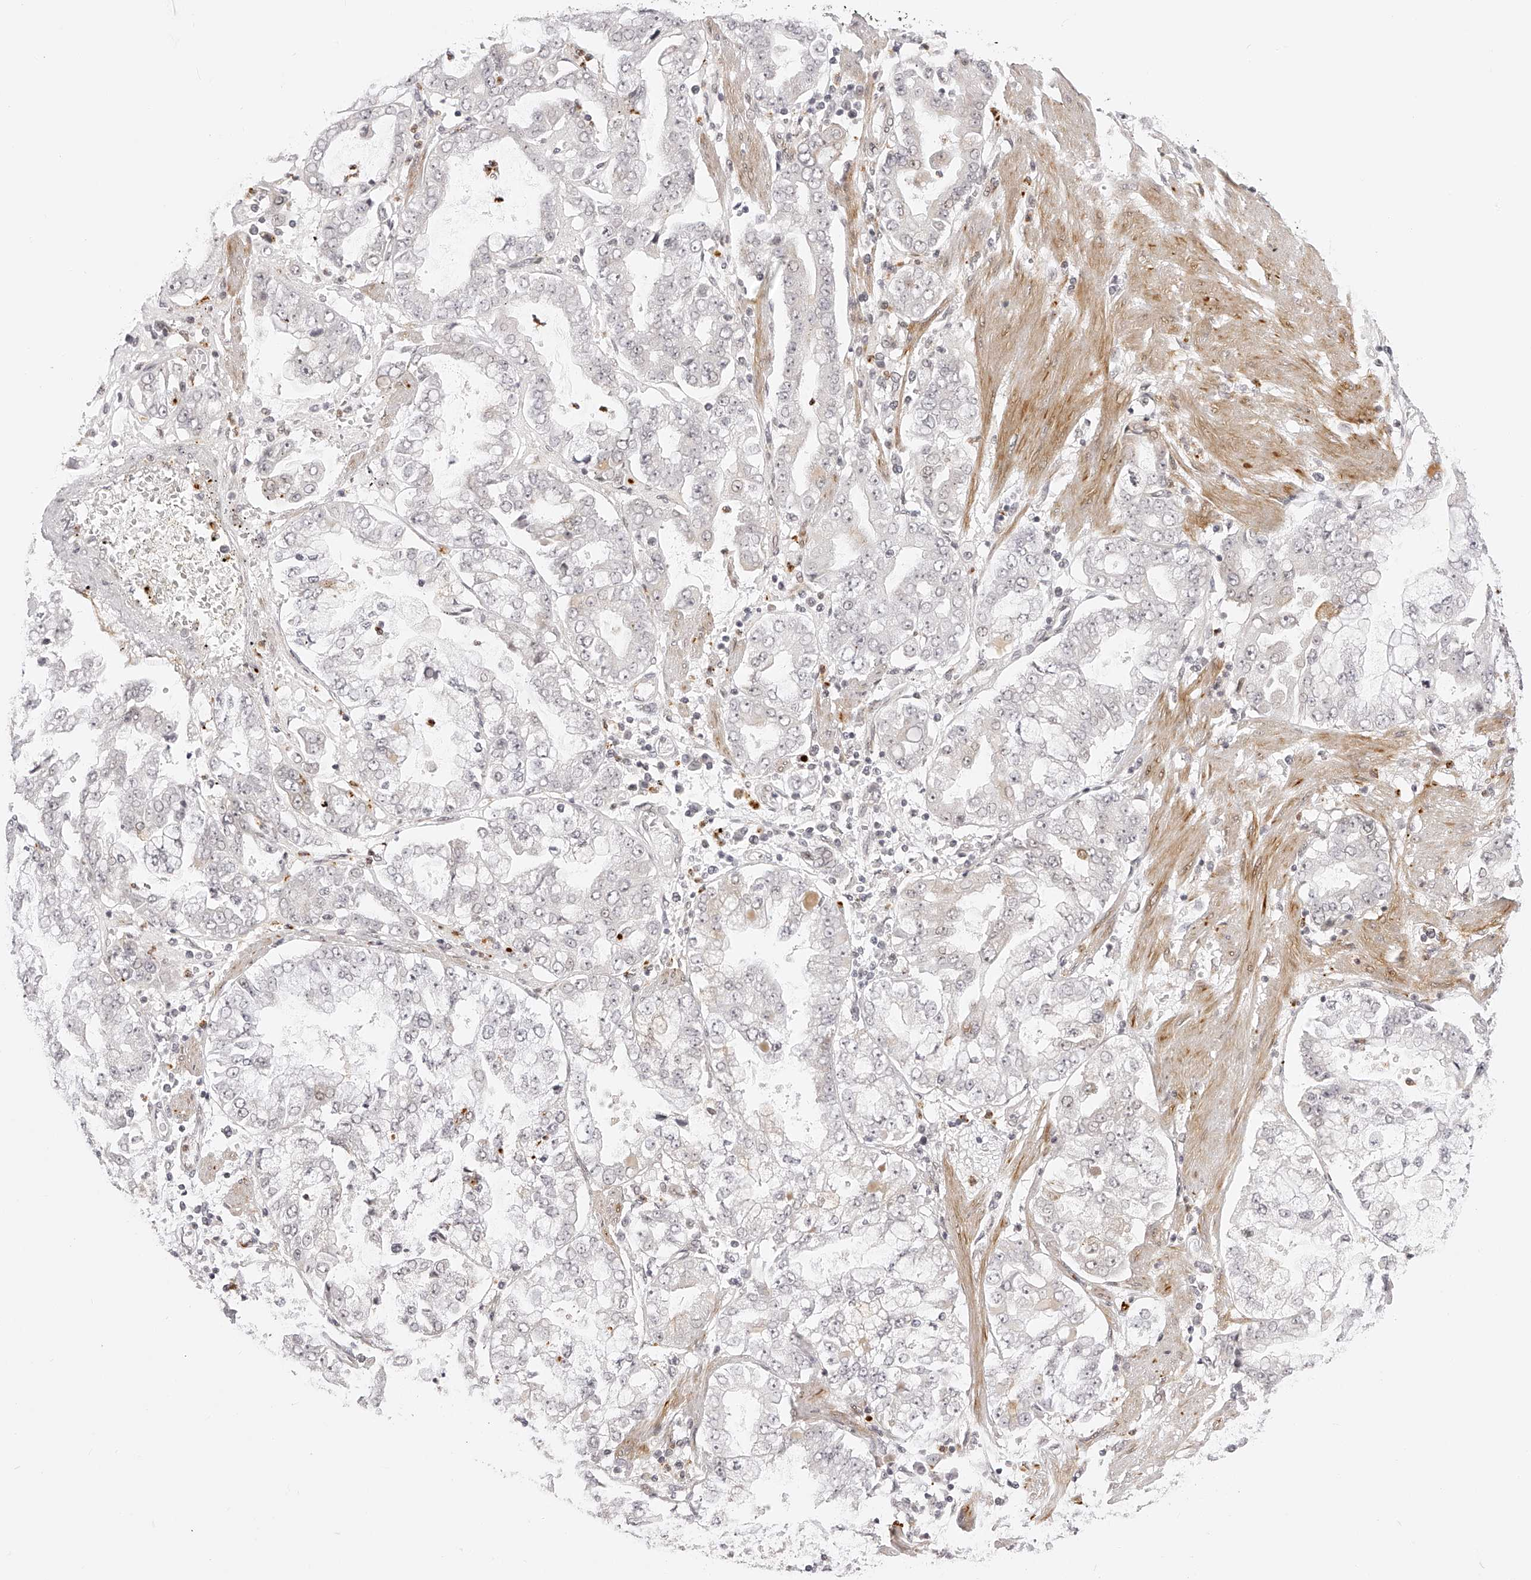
{"staining": {"intensity": "weak", "quantity": "<25%", "location": "nuclear"}, "tissue": "stomach cancer", "cell_type": "Tumor cells", "image_type": "cancer", "snomed": [{"axis": "morphology", "description": "Adenocarcinoma, NOS"}, {"axis": "topography", "description": "Stomach"}], "caption": "Tumor cells show no significant protein expression in stomach cancer (adenocarcinoma). (DAB (3,3'-diaminobenzidine) immunohistochemistry with hematoxylin counter stain).", "gene": "PLEKHG1", "patient": {"sex": "male", "age": 76}}